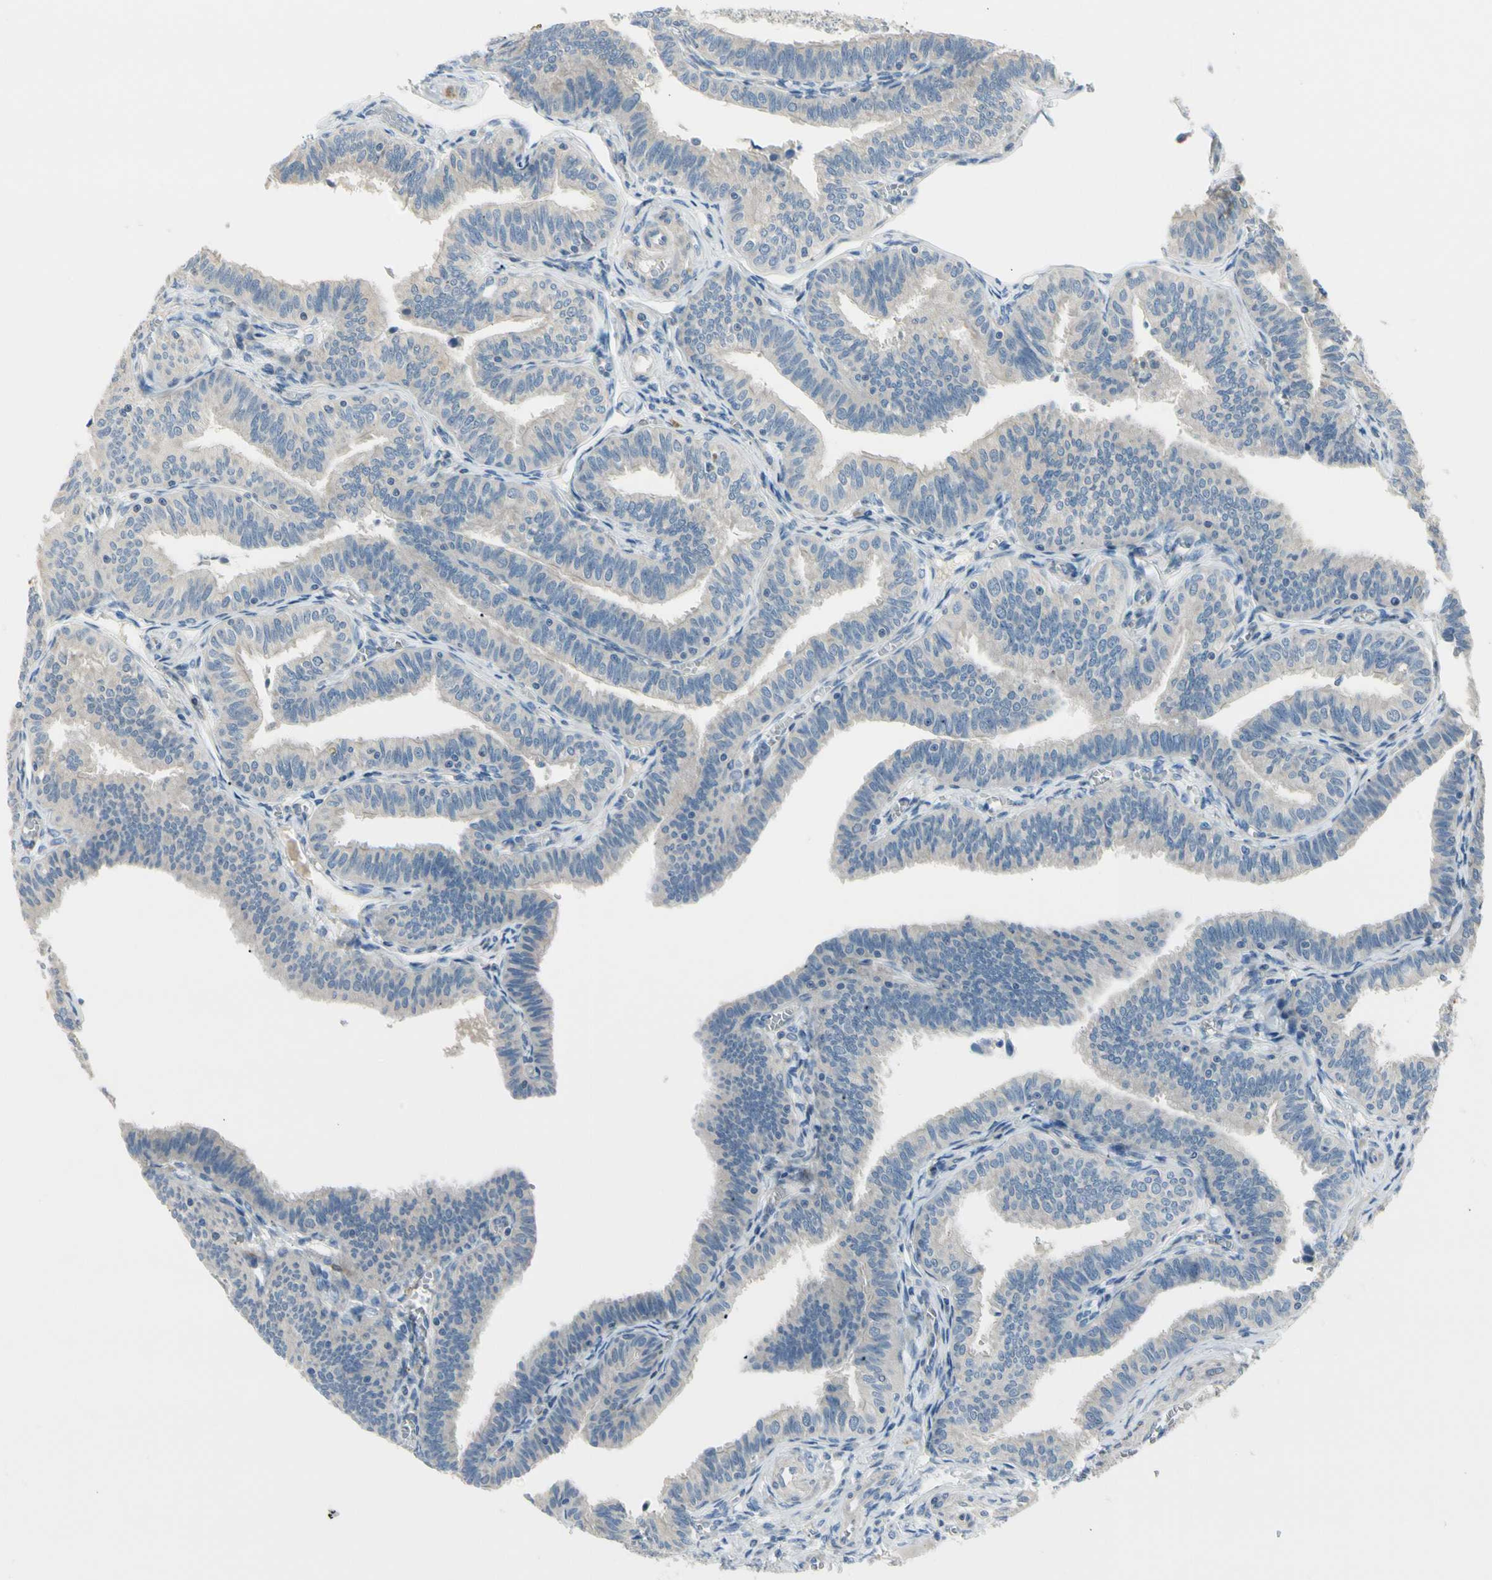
{"staining": {"intensity": "negative", "quantity": "none", "location": "none"}, "tissue": "fallopian tube", "cell_type": "Glandular cells", "image_type": "normal", "snomed": [{"axis": "morphology", "description": "Normal tissue, NOS"}, {"axis": "topography", "description": "Fallopian tube"}], "caption": "An immunohistochemistry photomicrograph of normal fallopian tube is shown. There is no staining in glandular cells of fallopian tube. (DAB IHC with hematoxylin counter stain).", "gene": "ADGRA3", "patient": {"sex": "female", "age": 46}}